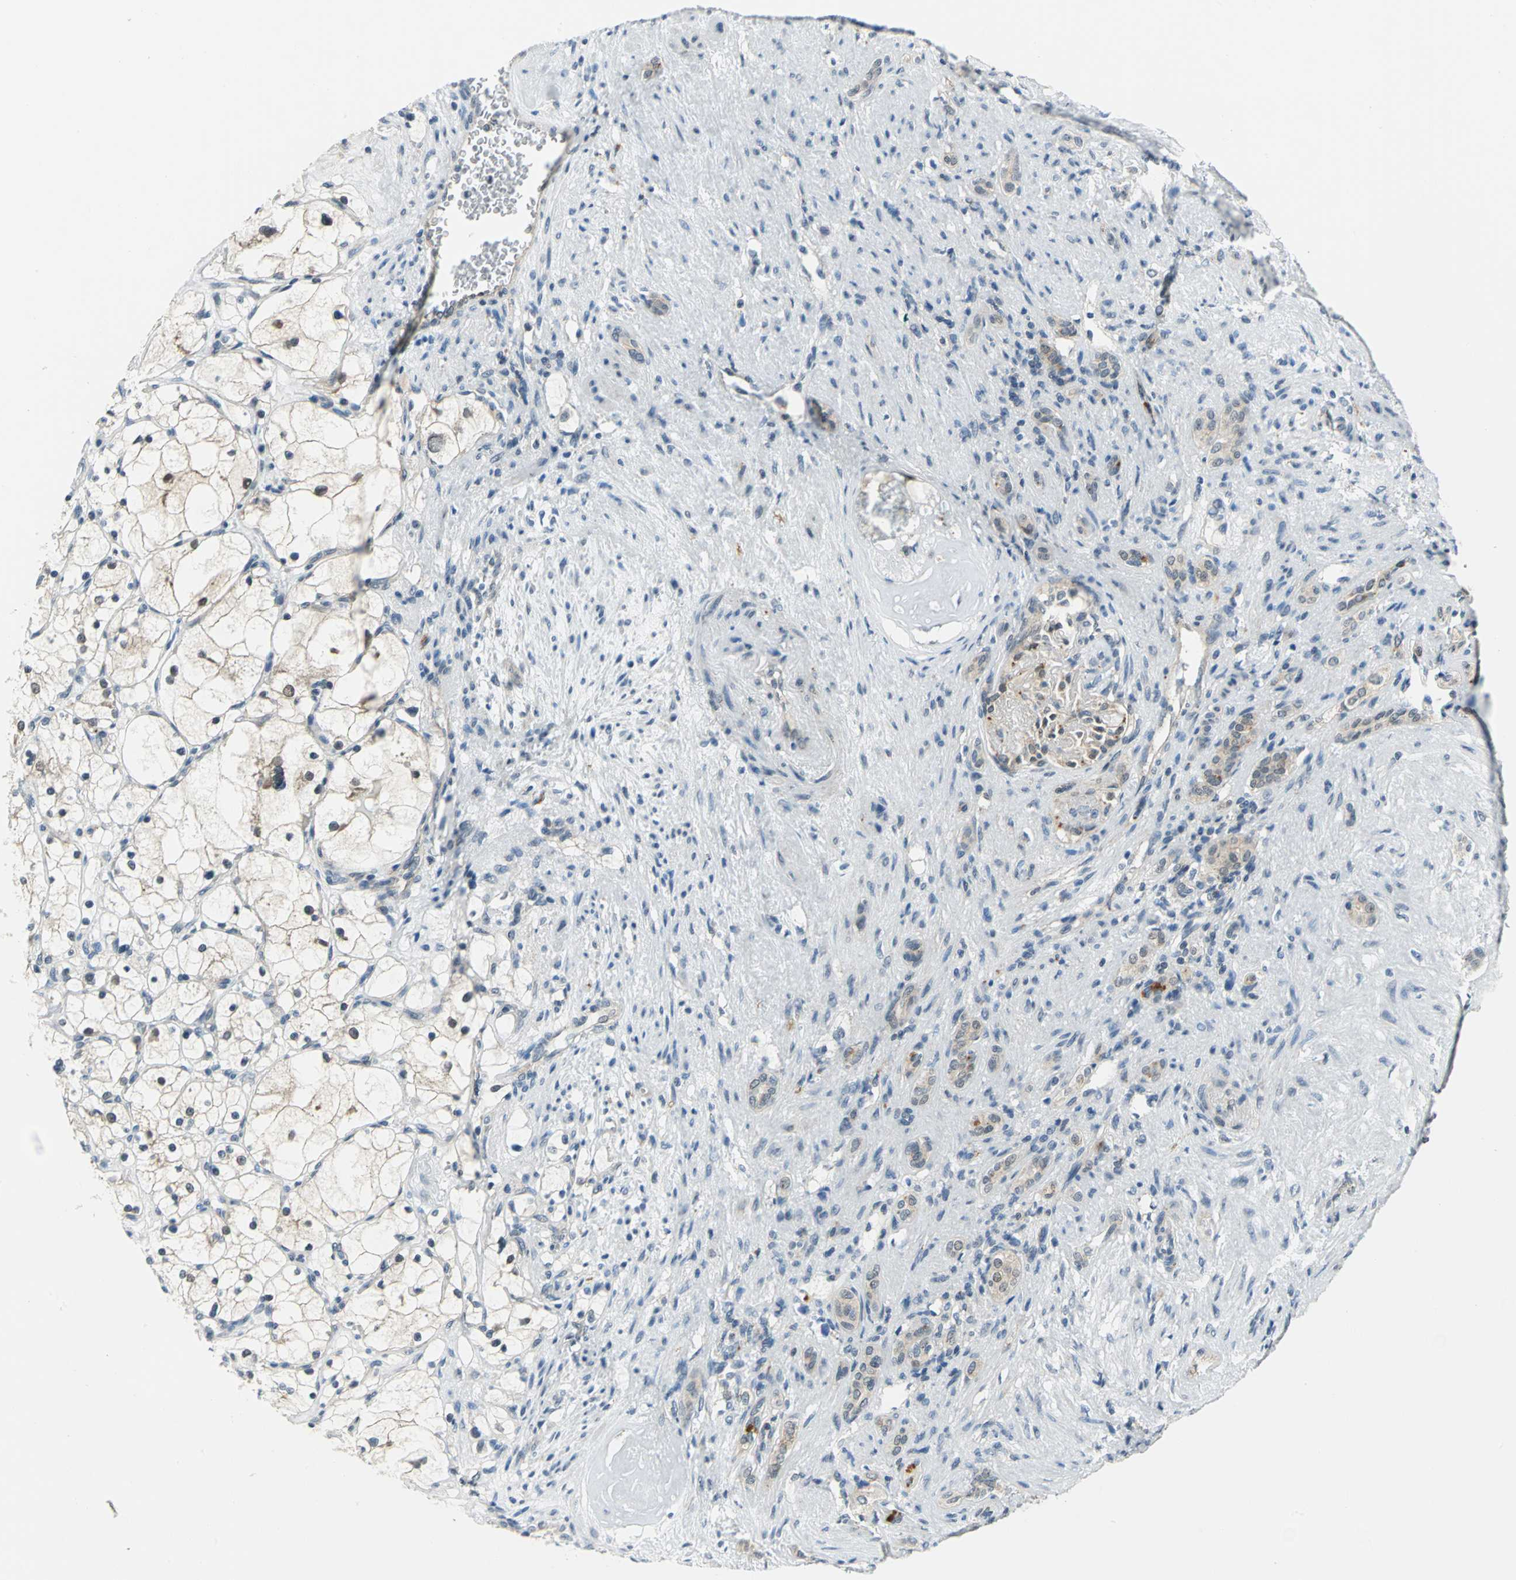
{"staining": {"intensity": "negative", "quantity": "none", "location": "none"}, "tissue": "renal cancer", "cell_type": "Tumor cells", "image_type": "cancer", "snomed": [{"axis": "morphology", "description": "Adenocarcinoma, NOS"}, {"axis": "topography", "description": "Kidney"}], "caption": "Immunohistochemistry histopathology image of human renal adenocarcinoma stained for a protein (brown), which displays no staining in tumor cells.", "gene": "PIN1", "patient": {"sex": "female", "age": 83}}